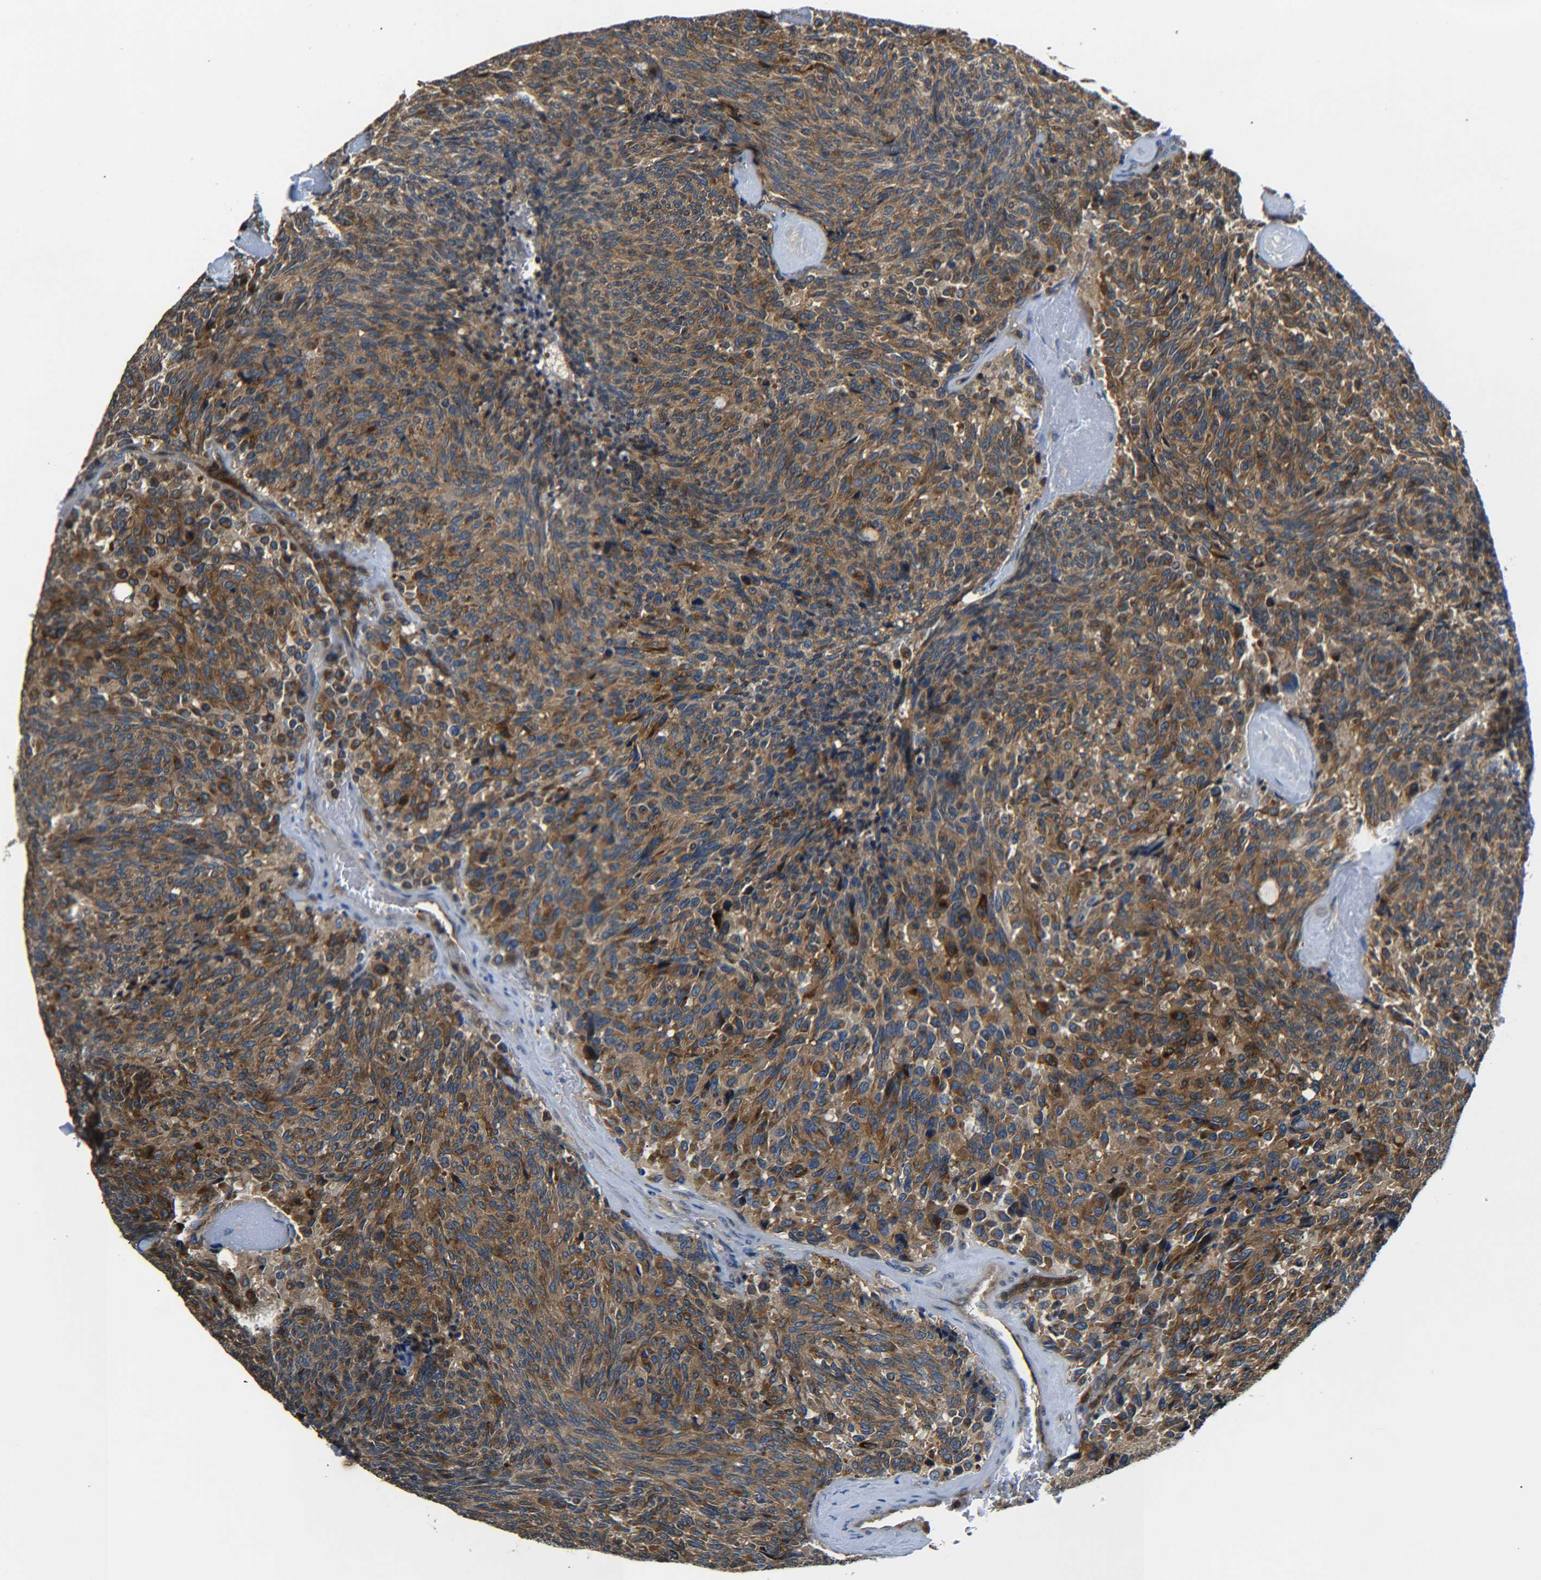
{"staining": {"intensity": "moderate", "quantity": ">75%", "location": "cytoplasmic/membranous"}, "tissue": "carcinoid", "cell_type": "Tumor cells", "image_type": "cancer", "snomed": [{"axis": "morphology", "description": "Carcinoid, malignant, NOS"}, {"axis": "topography", "description": "Pancreas"}], "caption": "DAB immunohistochemical staining of human carcinoid shows moderate cytoplasmic/membranous protein positivity in about >75% of tumor cells. The staining was performed using DAB (3,3'-diaminobenzidine) to visualize the protein expression in brown, while the nuclei were stained in blue with hematoxylin (Magnification: 20x).", "gene": "RAB1B", "patient": {"sex": "female", "age": 54}}